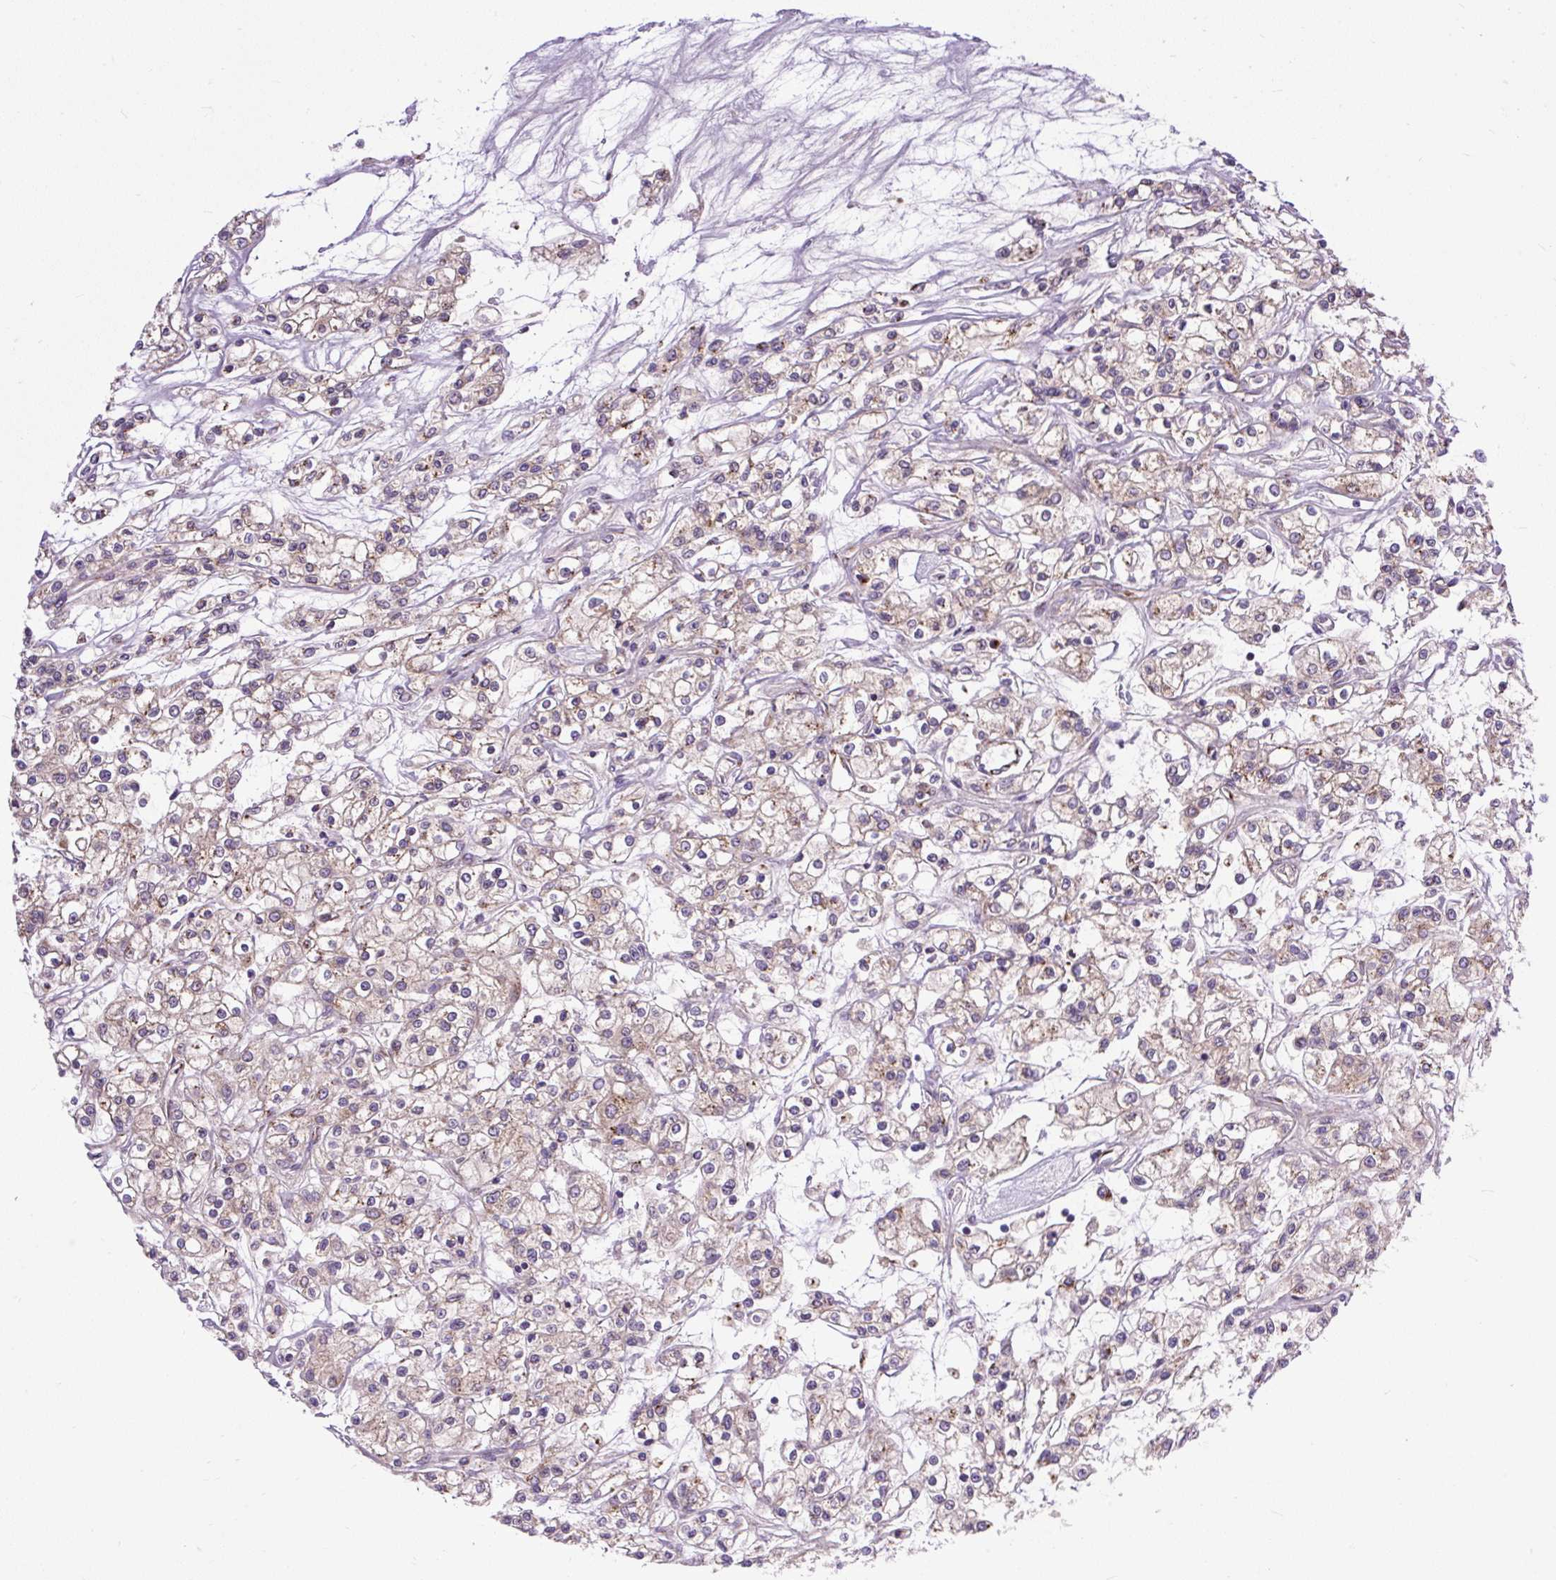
{"staining": {"intensity": "weak", "quantity": ">75%", "location": "cytoplasmic/membranous"}, "tissue": "renal cancer", "cell_type": "Tumor cells", "image_type": "cancer", "snomed": [{"axis": "morphology", "description": "Adenocarcinoma, NOS"}, {"axis": "topography", "description": "Kidney"}], "caption": "Renal adenocarcinoma stained for a protein exhibits weak cytoplasmic/membranous positivity in tumor cells.", "gene": "MSMP", "patient": {"sex": "female", "age": 59}}